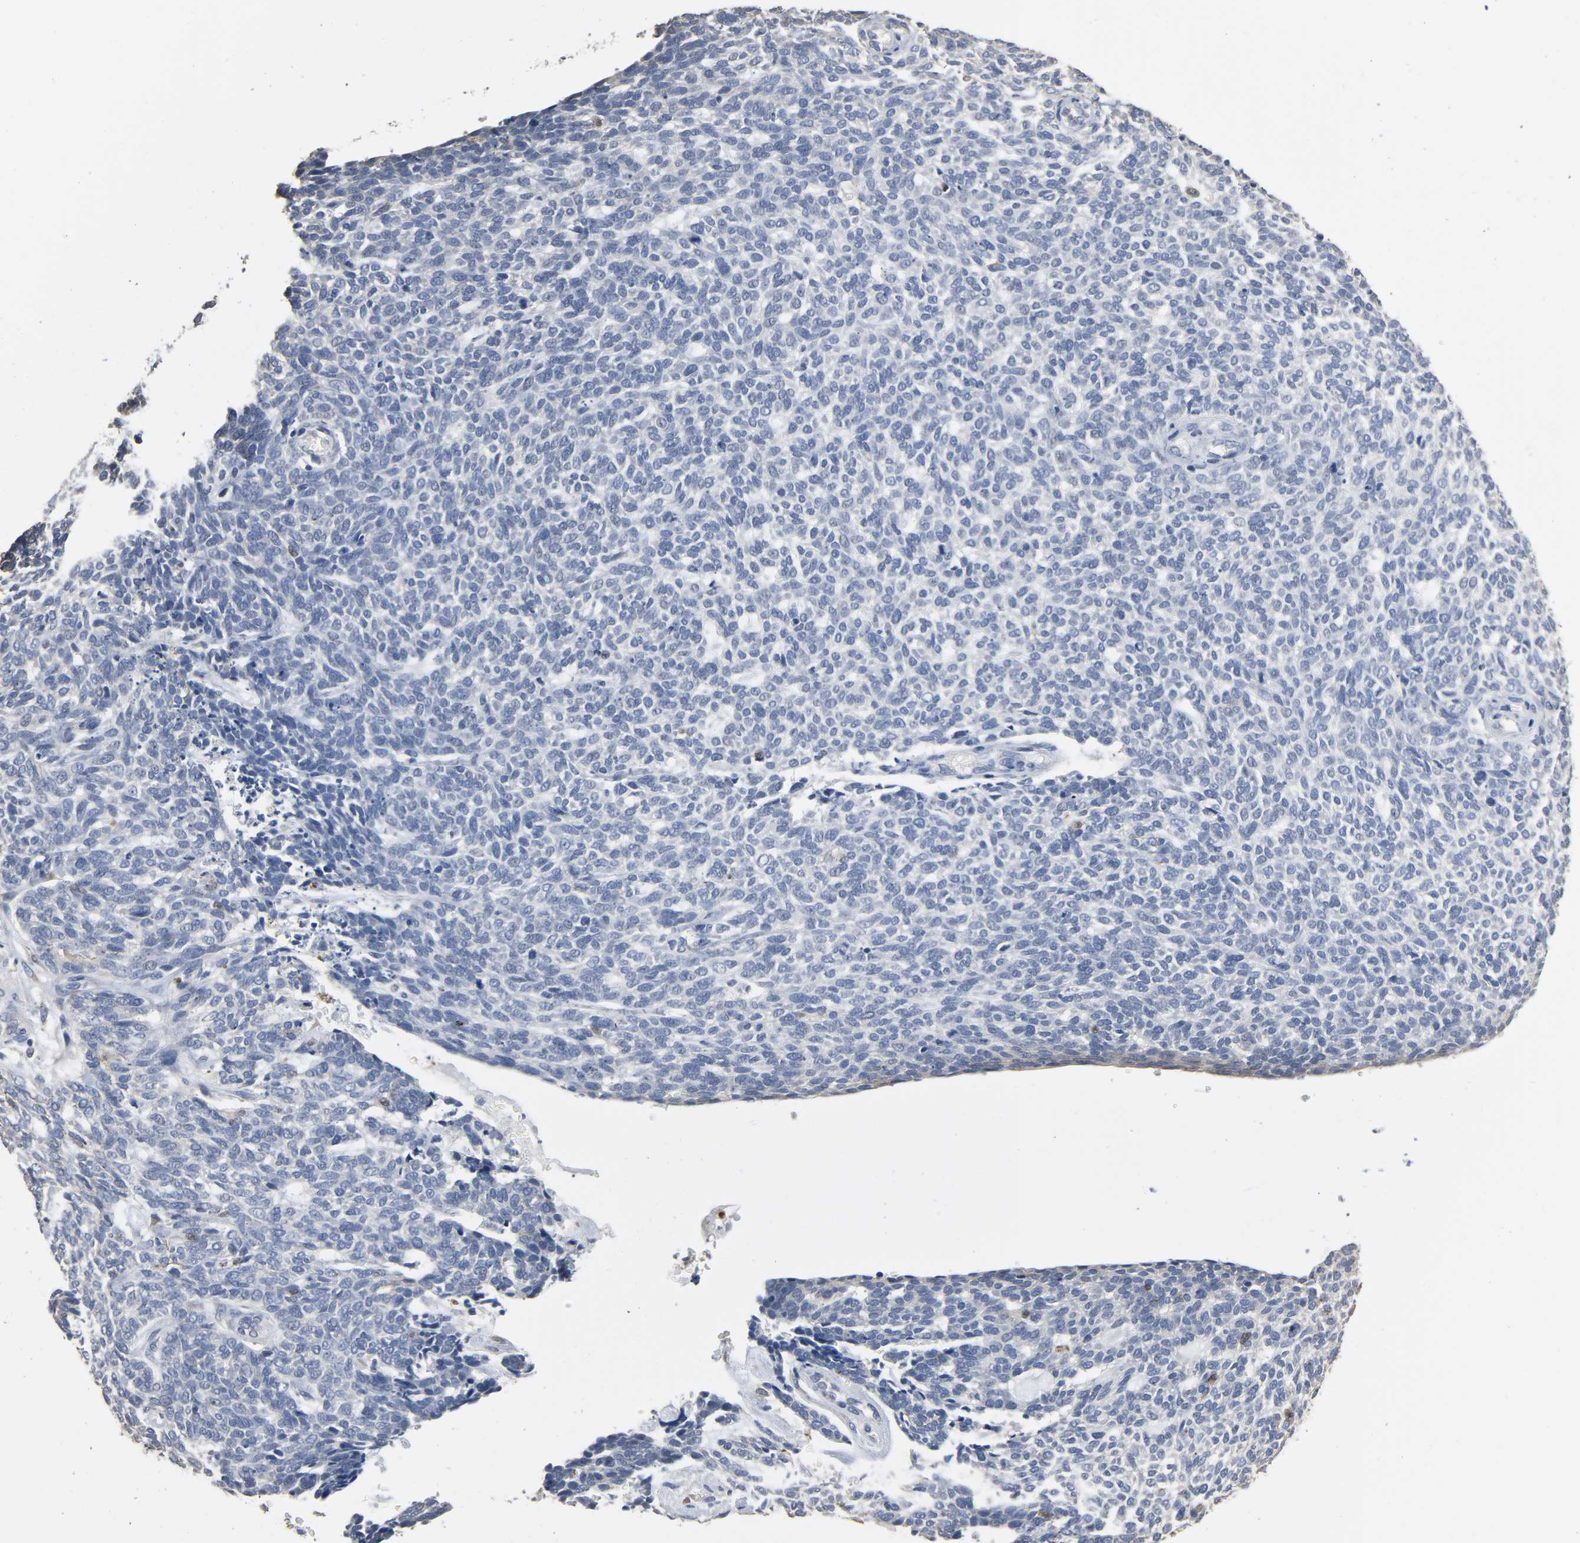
{"staining": {"intensity": "negative", "quantity": "none", "location": "none"}, "tissue": "skin cancer", "cell_type": "Tumor cells", "image_type": "cancer", "snomed": [{"axis": "morphology", "description": "Normal tissue, NOS"}, {"axis": "morphology", "description": "Basal cell carcinoma"}, {"axis": "topography", "description": "Skin"}], "caption": "An image of human skin basal cell carcinoma is negative for staining in tumor cells. (DAB immunohistochemistry (IHC) visualized using brightfield microscopy, high magnification).", "gene": "SOX6", "patient": {"sex": "male", "age": 87}}